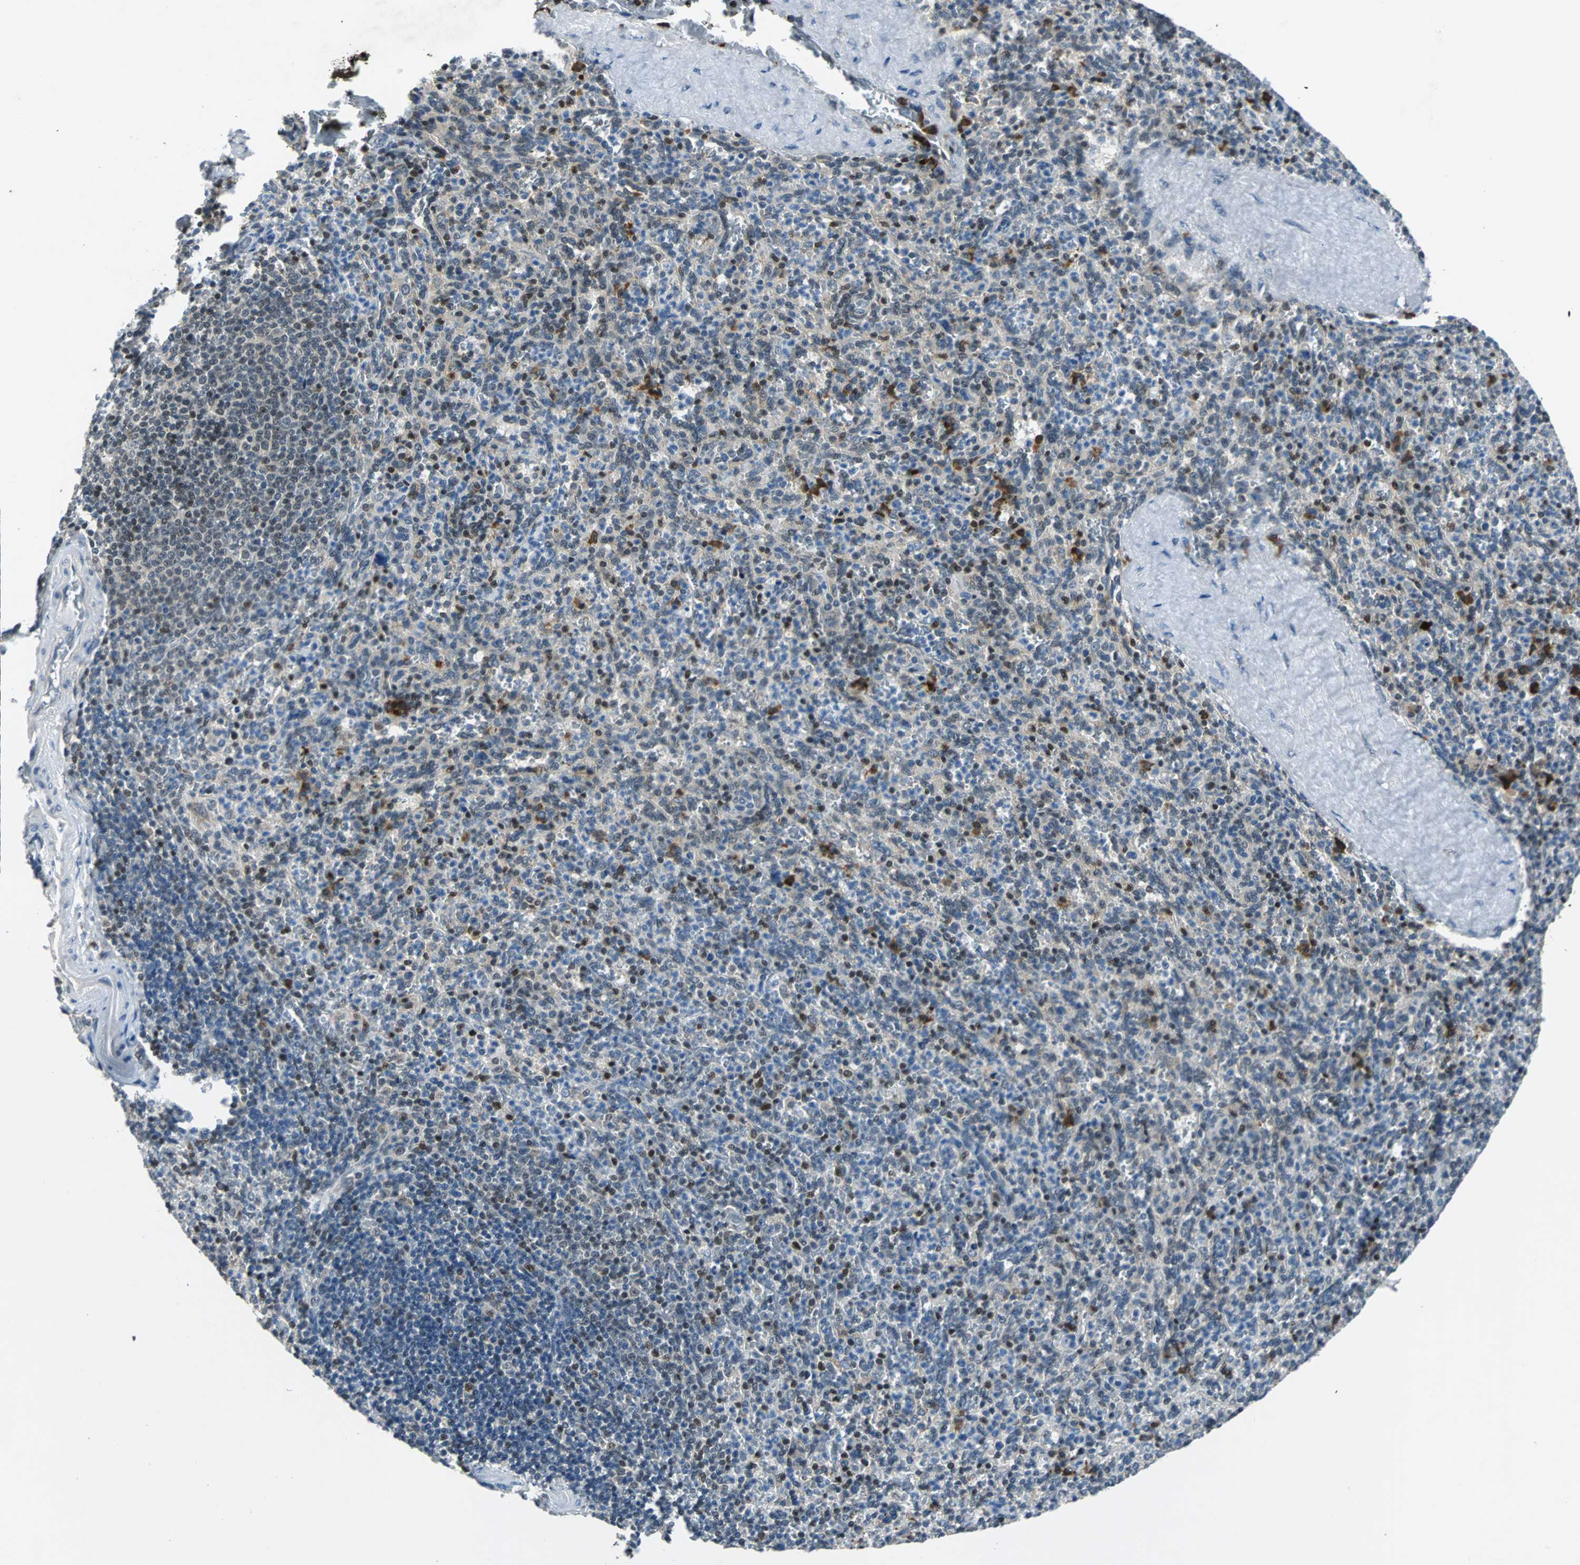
{"staining": {"intensity": "strong", "quantity": "<25%", "location": "nuclear"}, "tissue": "spleen", "cell_type": "Cells in red pulp", "image_type": "normal", "snomed": [{"axis": "morphology", "description": "Normal tissue, NOS"}, {"axis": "topography", "description": "Spleen"}], "caption": "IHC histopathology image of normal spleen: spleen stained using immunohistochemistry exhibits medium levels of strong protein expression localized specifically in the nuclear of cells in red pulp, appearing as a nuclear brown color.", "gene": "USP28", "patient": {"sex": "male", "age": 36}}